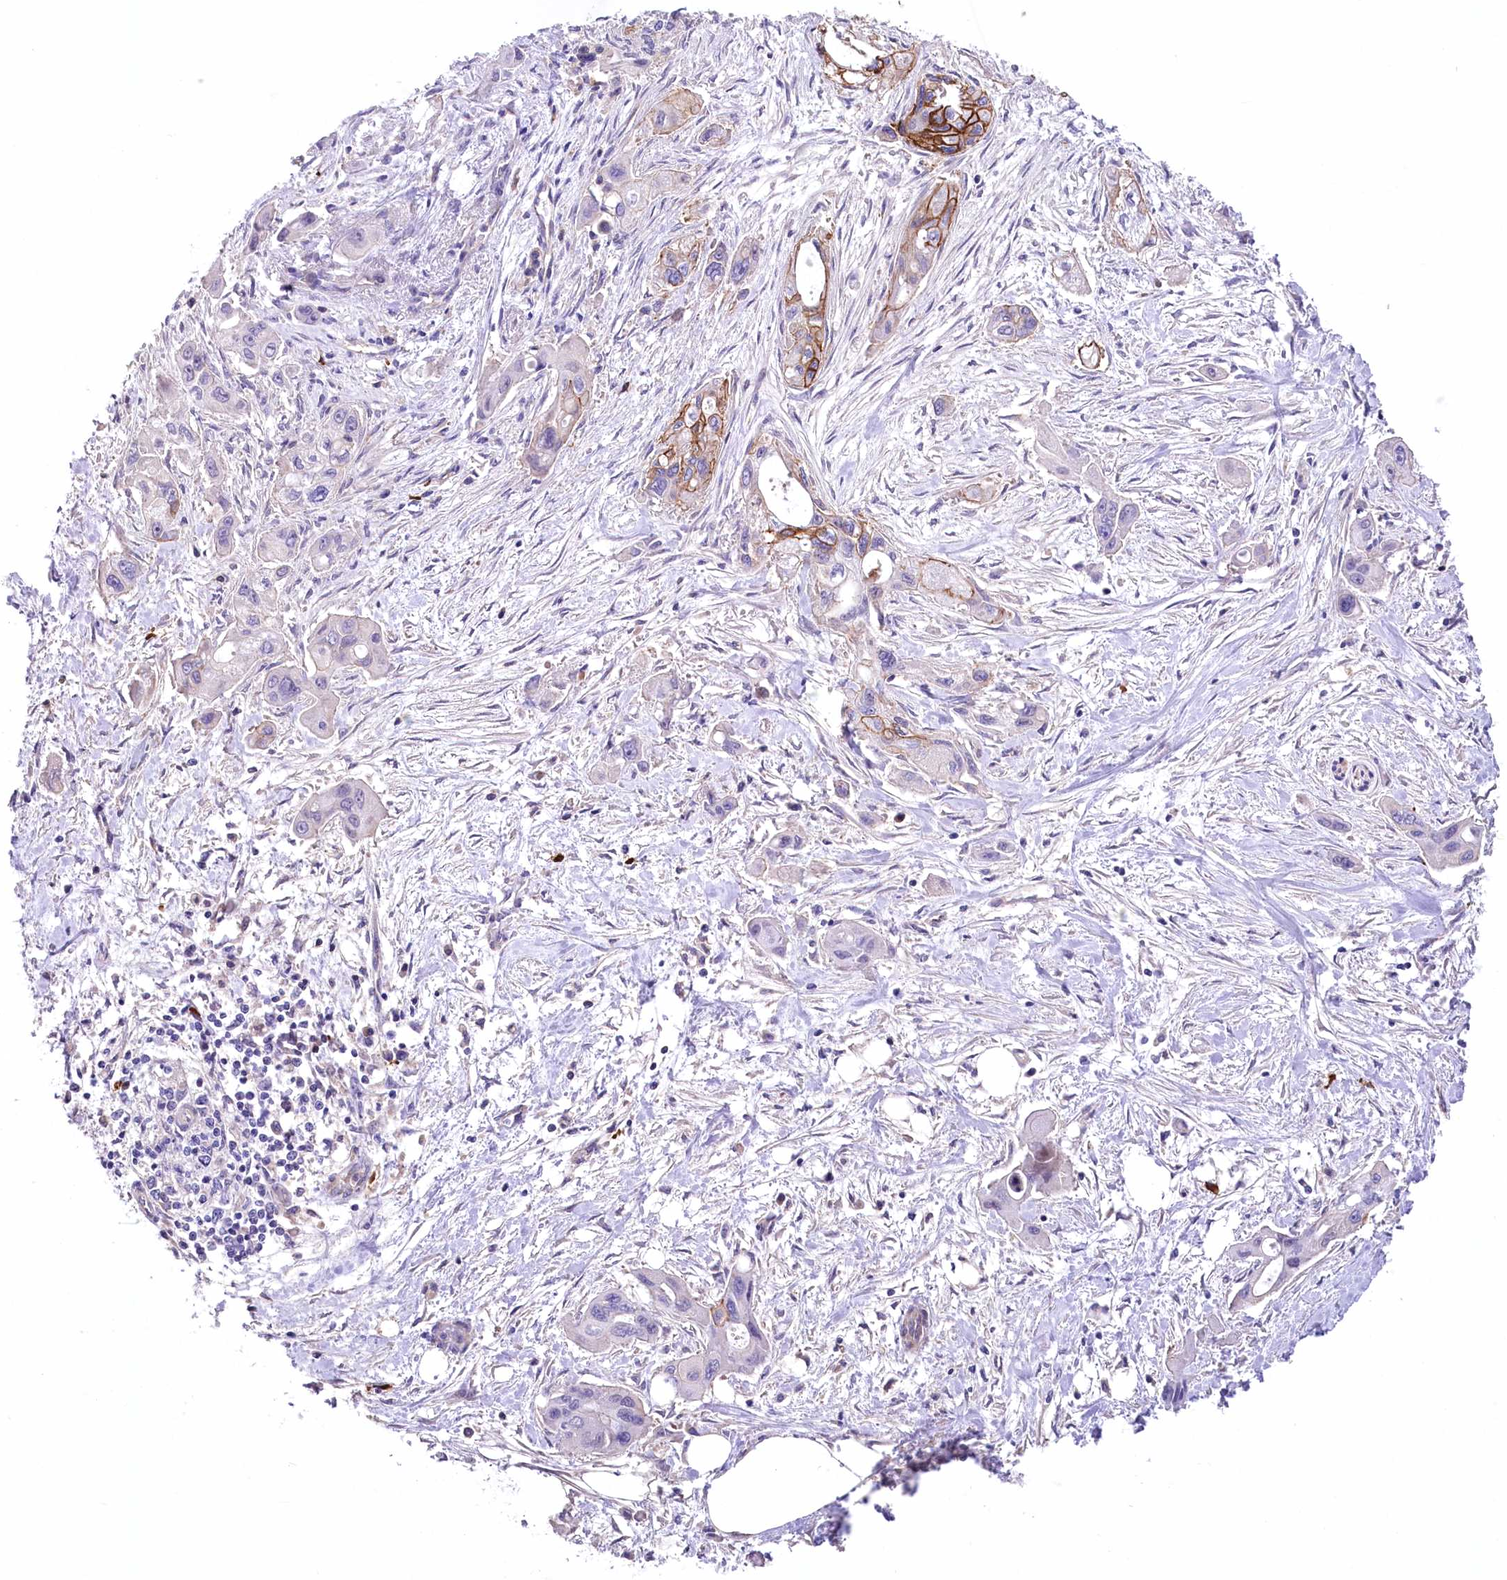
{"staining": {"intensity": "moderate", "quantity": "<25%", "location": "cytoplasmic/membranous"}, "tissue": "pancreatic cancer", "cell_type": "Tumor cells", "image_type": "cancer", "snomed": [{"axis": "morphology", "description": "Adenocarcinoma, NOS"}, {"axis": "topography", "description": "Pancreas"}], "caption": "Immunohistochemical staining of human pancreatic adenocarcinoma reveals moderate cytoplasmic/membranous protein positivity in about <25% of tumor cells.", "gene": "CEP164", "patient": {"sex": "male", "age": 75}}